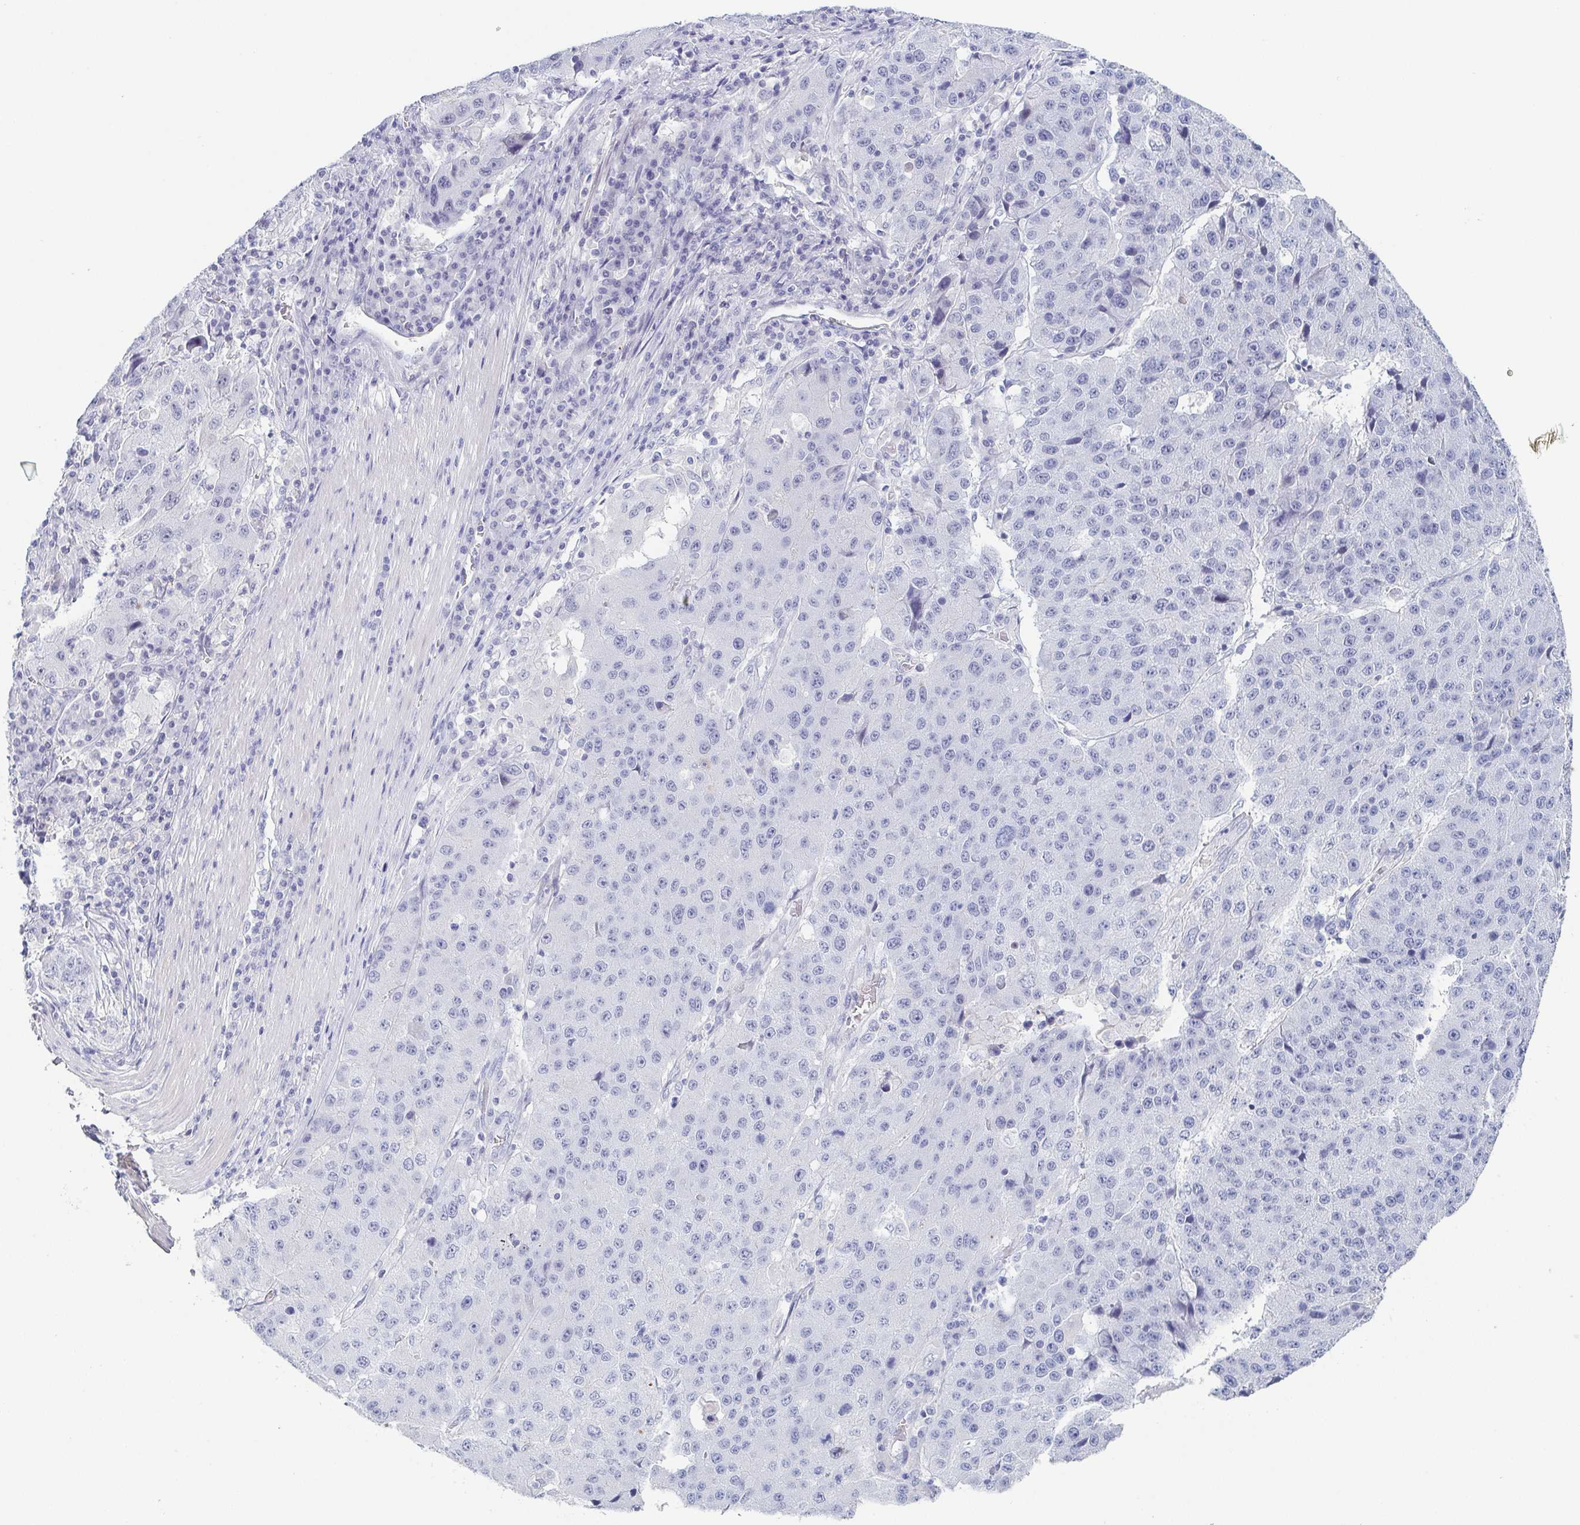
{"staining": {"intensity": "negative", "quantity": "none", "location": "none"}, "tissue": "stomach cancer", "cell_type": "Tumor cells", "image_type": "cancer", "snomed": [{"axis": "morphology", "description": "Adenocarcinoma, NOS"}, {"axis": "topography", "description": "Stomach"}], "caption": "An image of human stomach adenocarcinoma is negative for staining in tumor cells.", "gene": "RHOV", "patient": {"sex": "male", "age": 71}}